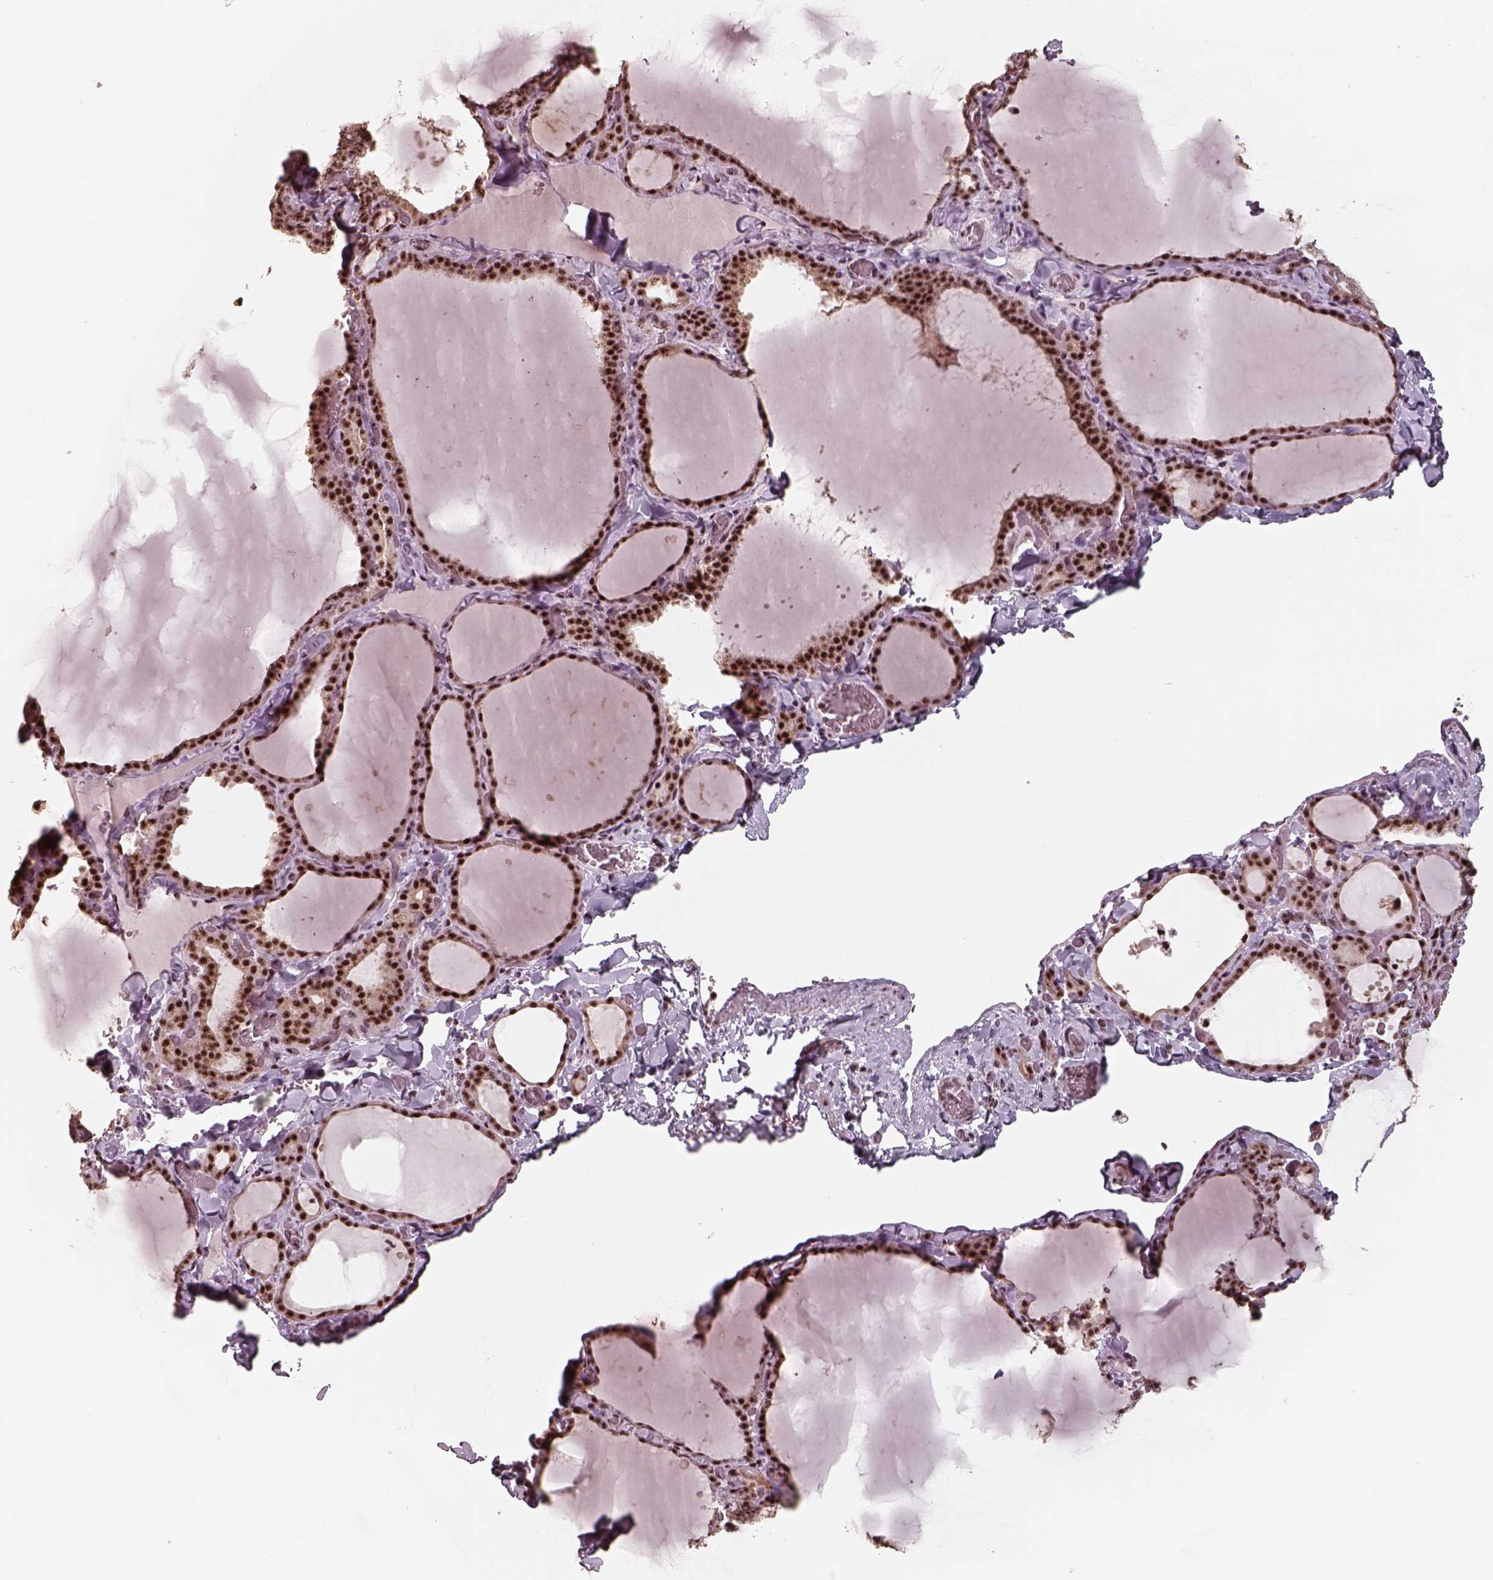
{"staining": {"intensity": "strong", "quantity": ">75%", "location": "nuclear"}, "tissue": "thyroid gland", "cell_type": "Glandular cells", "image_type": "normal", "snomed": [{"axis": "morphology", "description": "Normal tissue, NOS"}, {"axis": "topography", "description": "Thyroid gland"}], "caption": "Strong nuclear staining for a protein is present in approximately >75% of glandular cells of benign thyroid gland using immunohistochemistry.", "gene": "ATXN7L3", "patient": {"sex": "female", "age": 22}}